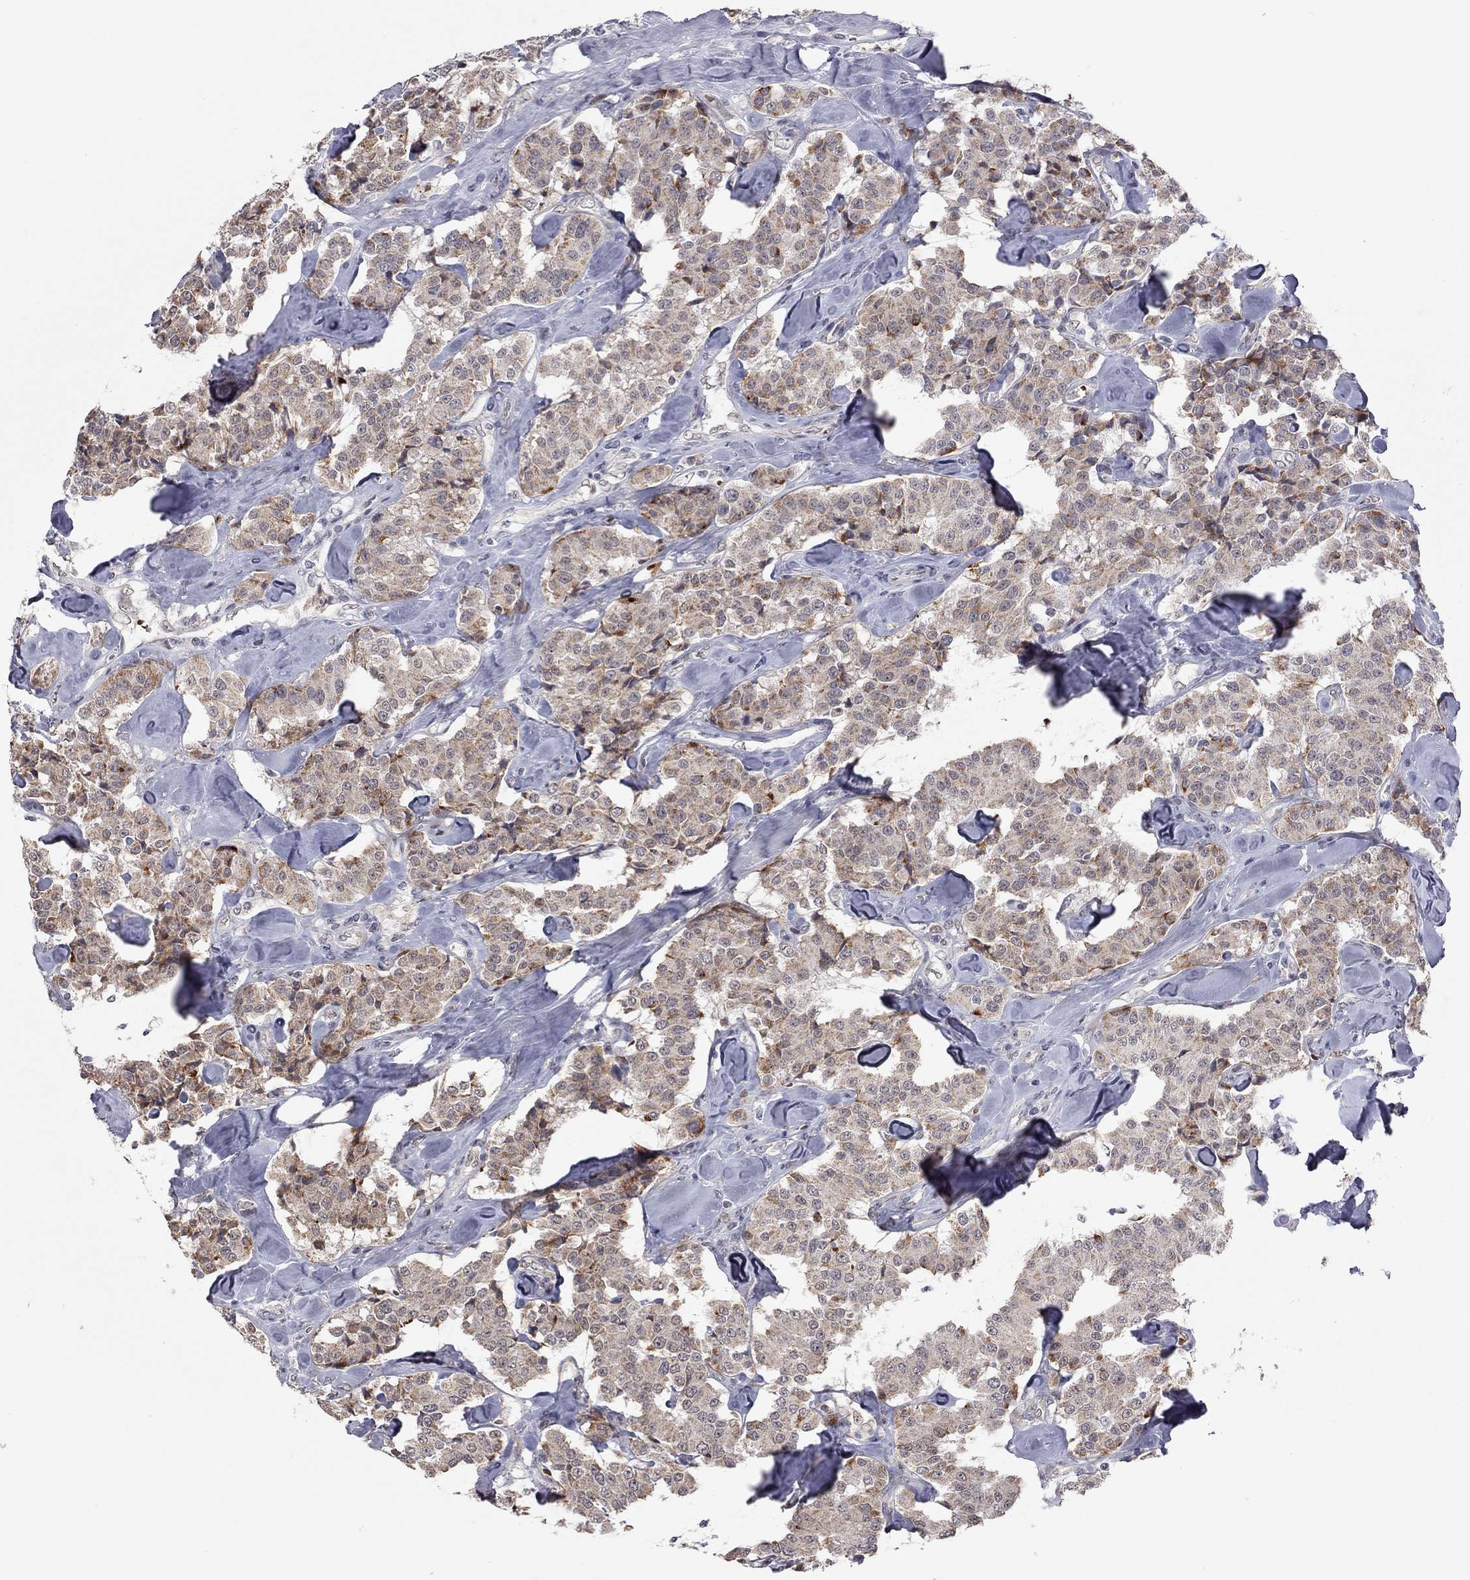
{"staining": {"intensity": "moderate", "quantity": ">75%", "location": "cytoplasmic/membranous"}, "tissue": "carcinoid", "cell_type": "Tumor cells", "image_type": "cancer", "snomed": [{"axis": "morphology", "description": "Carcinoid, malignant, NOS"}, {"axis": "topography", "description": "Pancreas"}], "caption": "Immunohistochemistry (IHC) histopathology image of carcinoid stained for a protein (brown), which exhibits medium levels of moderate cytoplasmic/membranous staining in approximately >75% of tumor cells.", "gene": "MC3R", "patient": {"sex": "male", "age": 41}}